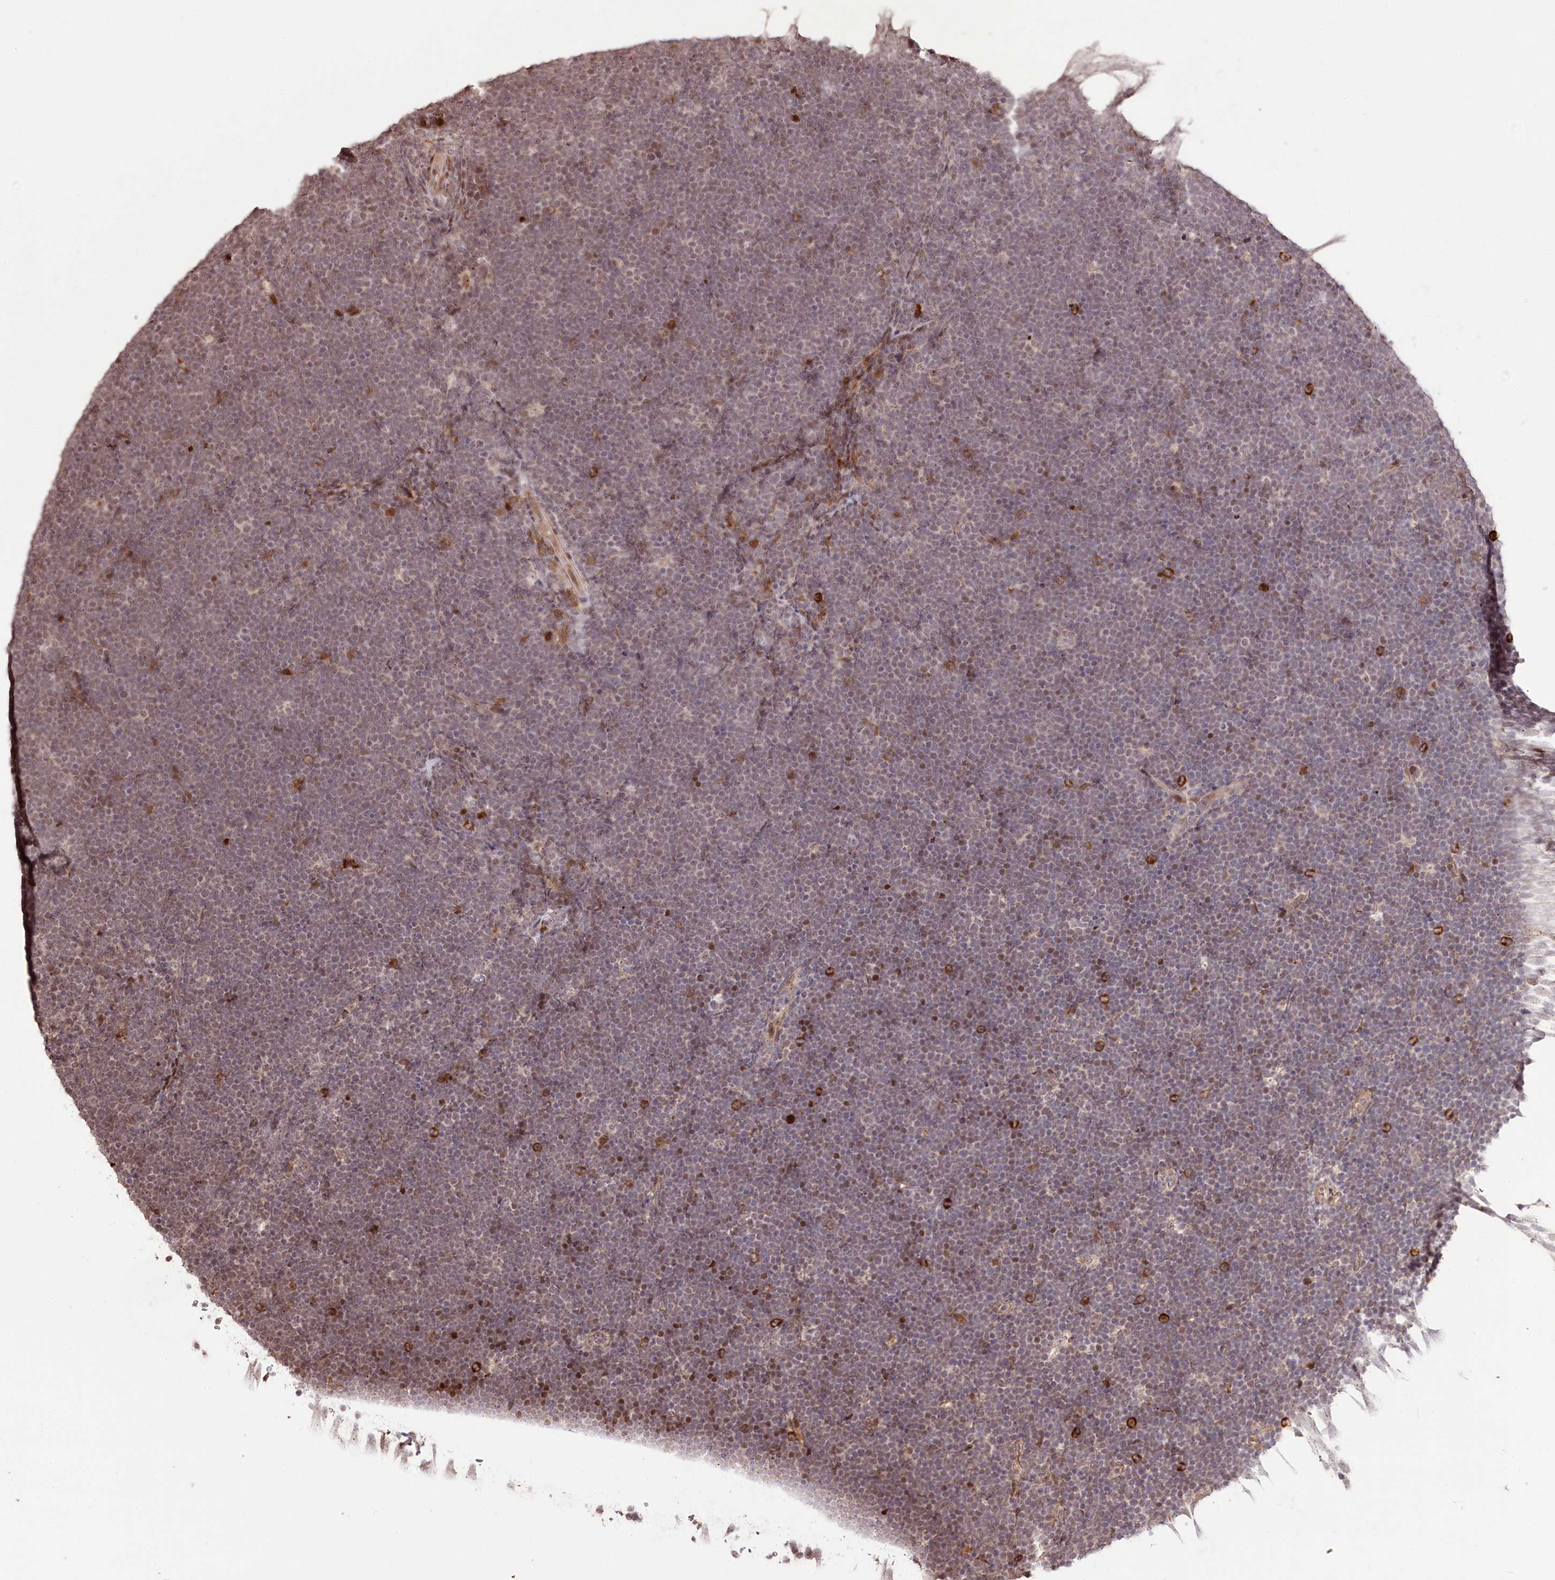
{"staining": {"intensity": "weak", "quantity": "25%-75%", "location": "cytoplasmic/membranous"}, "tissue": "lymphoma", "cell_type": "Tumor cells", "image_type": "cancer", "snomed": [{"axis": "morphology", "description": "Malignant lymphoma, non-Hodgkin's type, High grade"}, {"axis": "topography", "description": "Lymph node"}], "caption": "Lymphoma stained with a protein marker reveals weak staining in tumor cells.", "gene": "DMP1", "patient": {"sex": "male", "age": 13}}